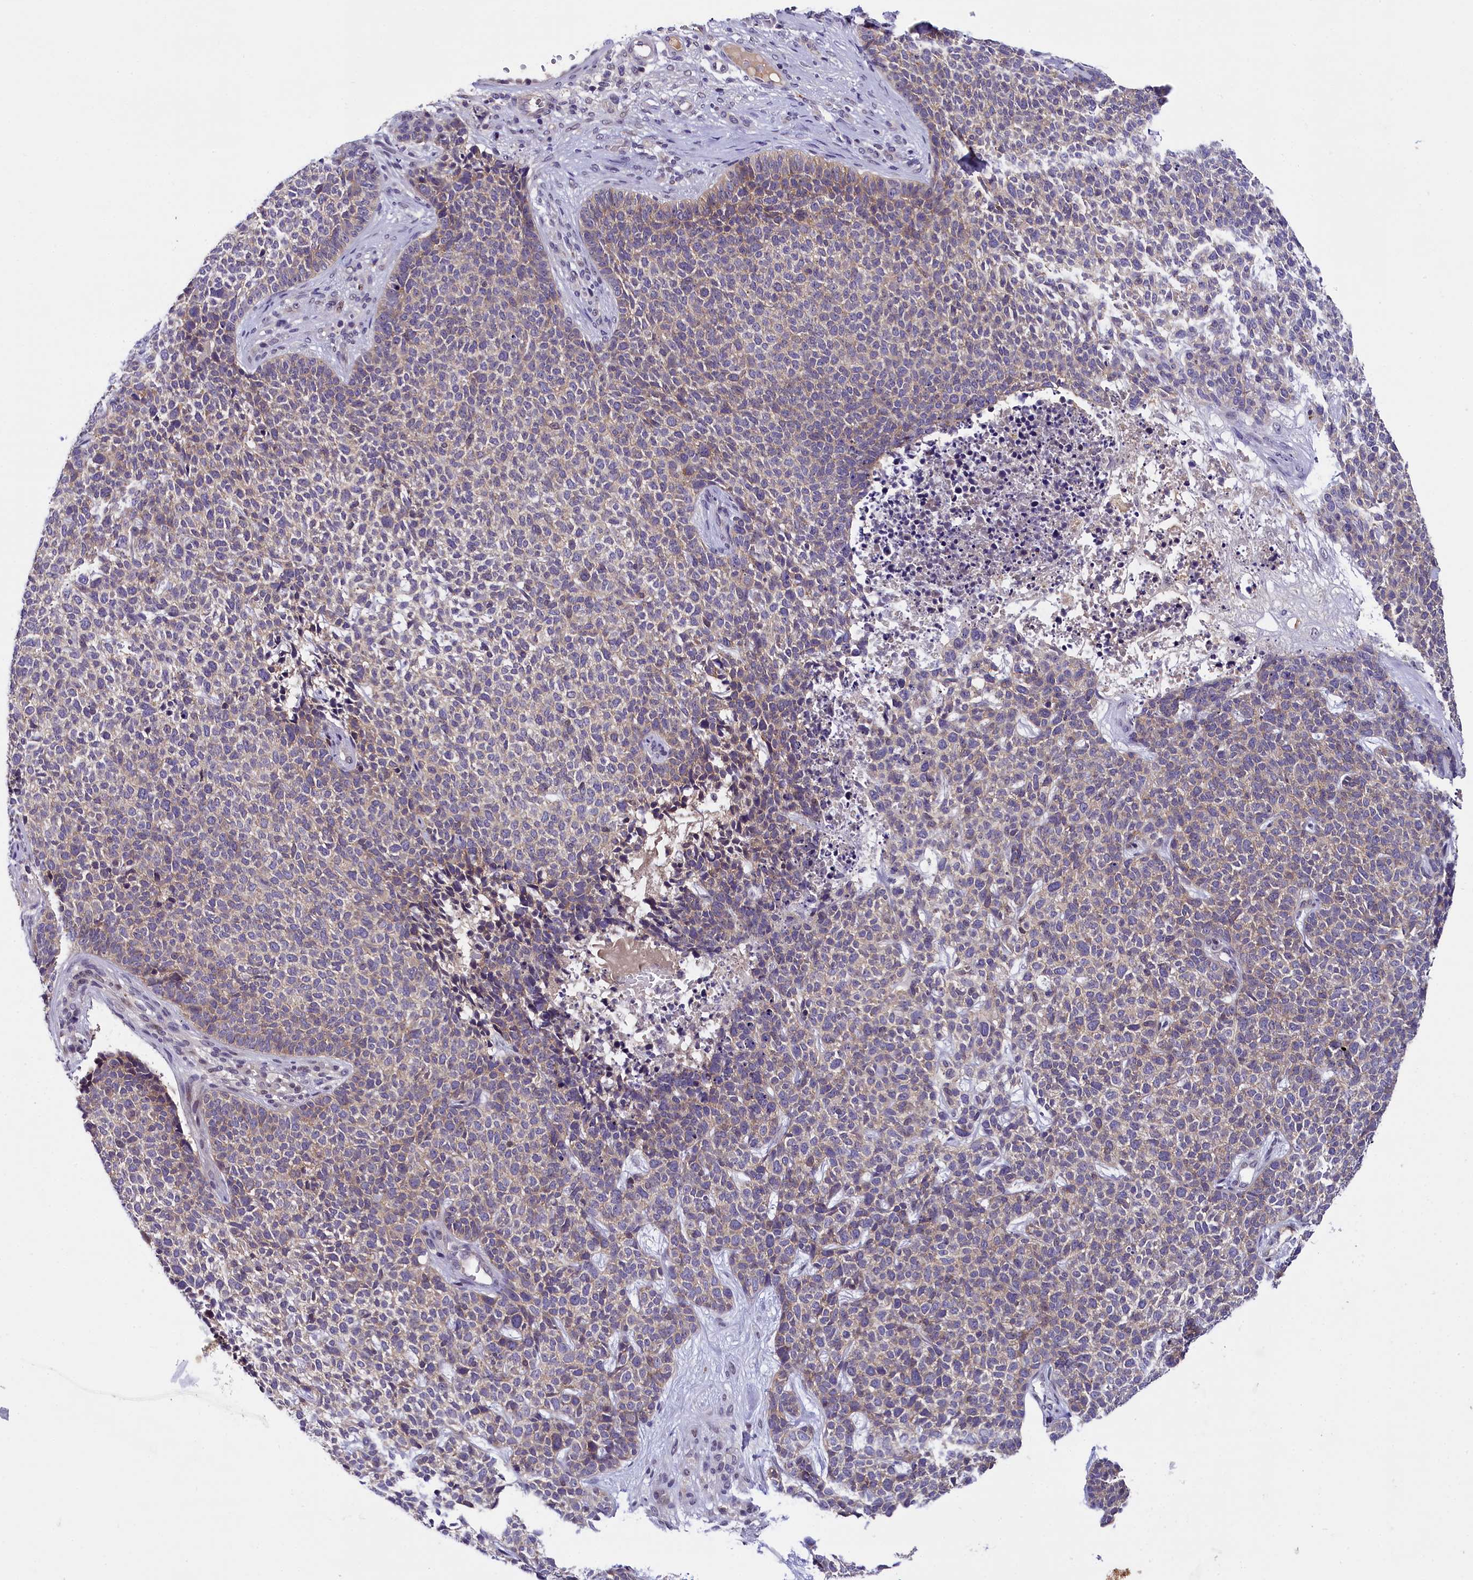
{"staining": {"intensity": "weak", "quantity": "<25%", "location": "cytoplasmic/membranous"}, "tissue": "skin cancer", "cell_type": "Tumor cells", "image_type": "cancer", "snomed": [{"axis": "morphology", "description": "Basal cell carcinoma"}, {"axis": "topography", "description": "Skin"}], "caption": "Tumor cells are negative for protein expression in human basal cell carcinoma (skin).", "gene": "ENKD1", "patient": {"sex": "female", "age": 84}}